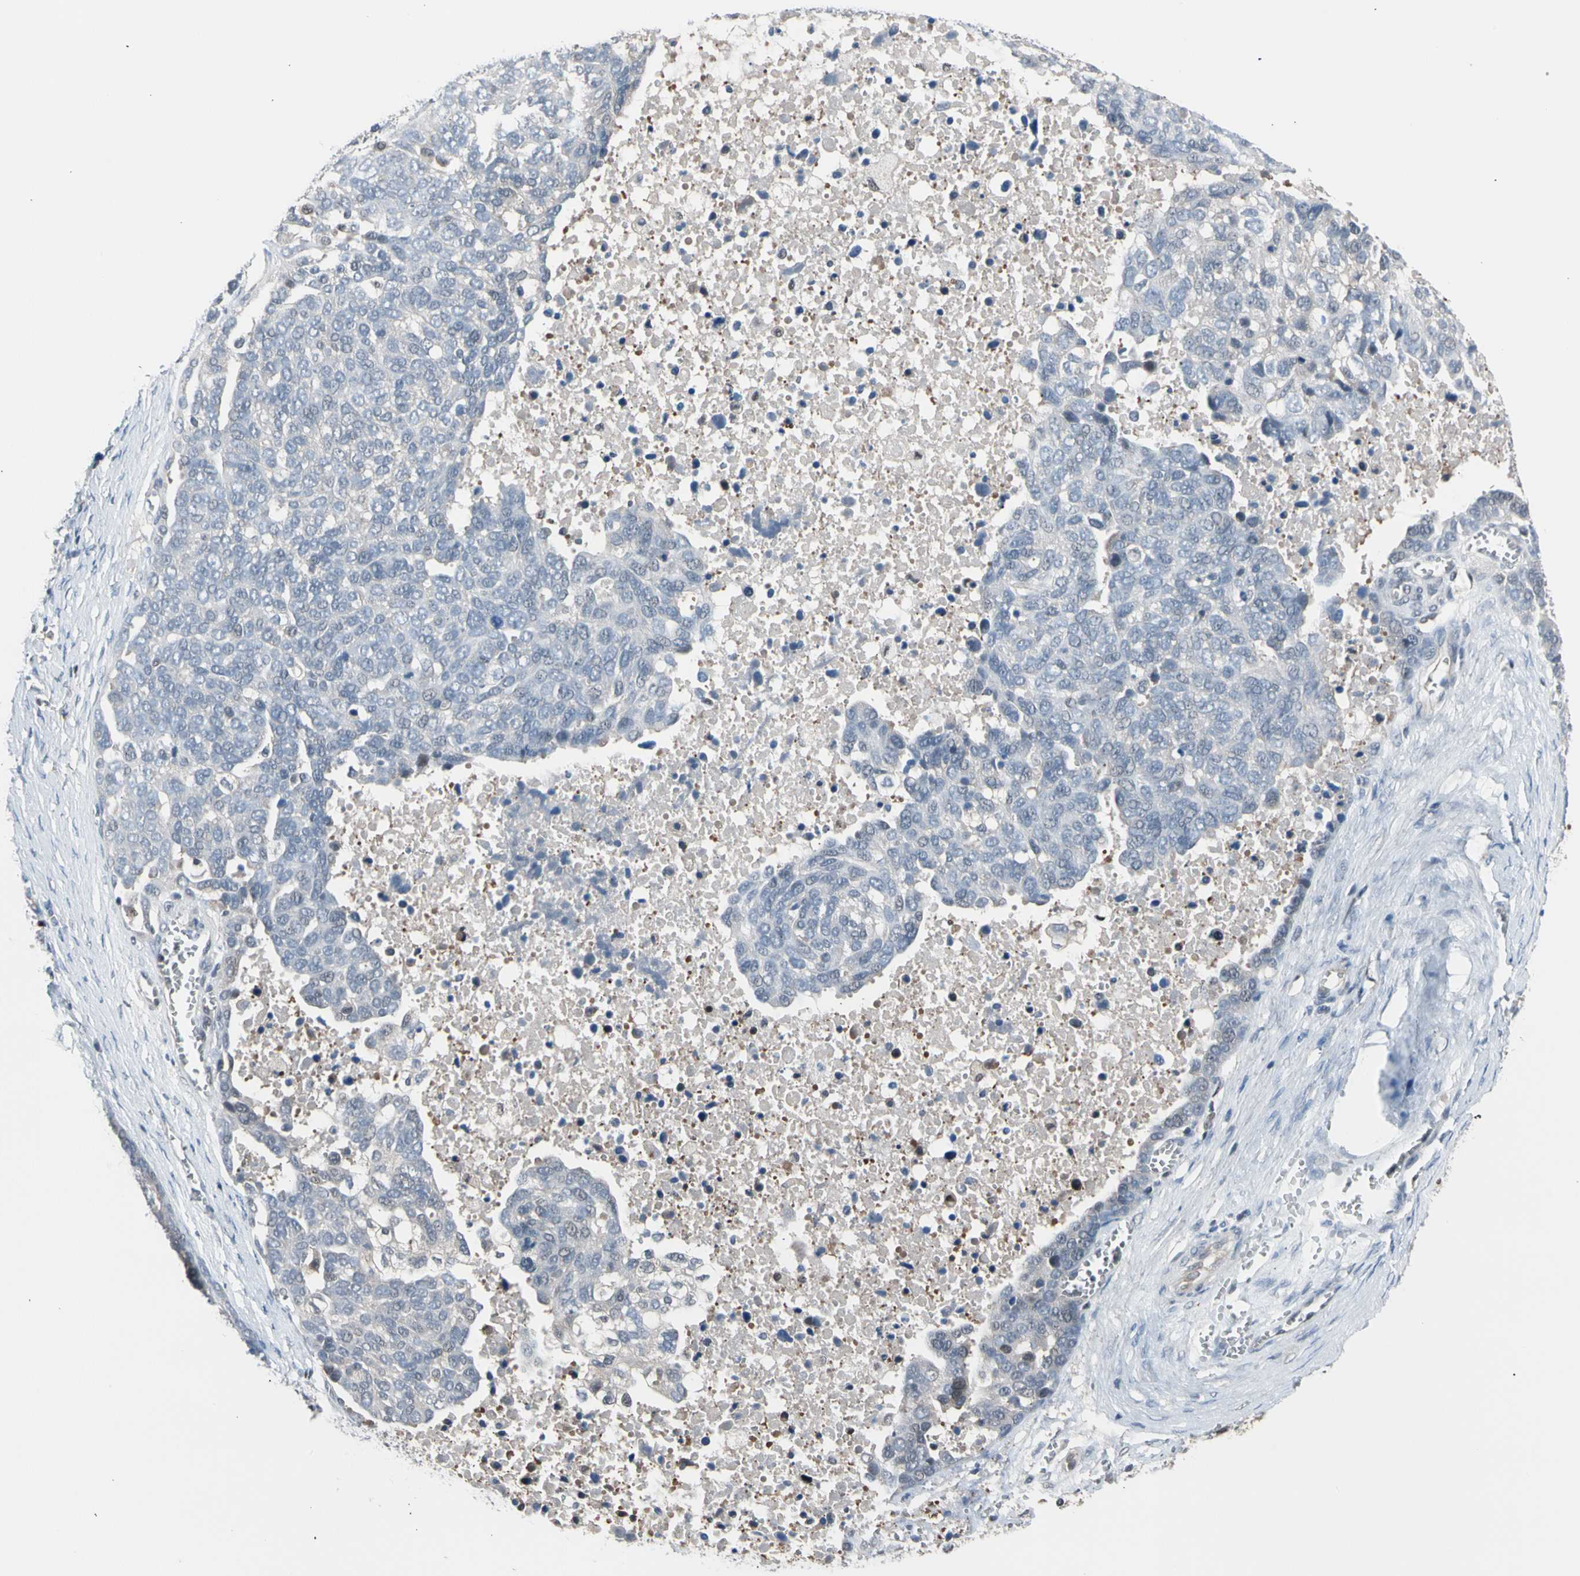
{"staining": {"intensity": "negative", "quantity": "none", "location": "none"}, "tissue": "ovarian cancer", "cell_type": "Tumor cells", "image_type": "cancer", "snomed": [{"axis": "morphology", "description": "Cystadenocarcinoma, serous, NOS"}, {"axis": "topography", "description": "Ovary"}], "caption": "This is a micrograph of immunohistochemistry staining of ovarian cancer (serous cystadenocarcinoma), which shows no positivity in tumor cells. (DAB (3,3'-diaminobenzidine) IHC visualized using brightfield microscopy, high magnification).", "gene": "PSMA2", "patient": {"sex": "female", "age": 44}}